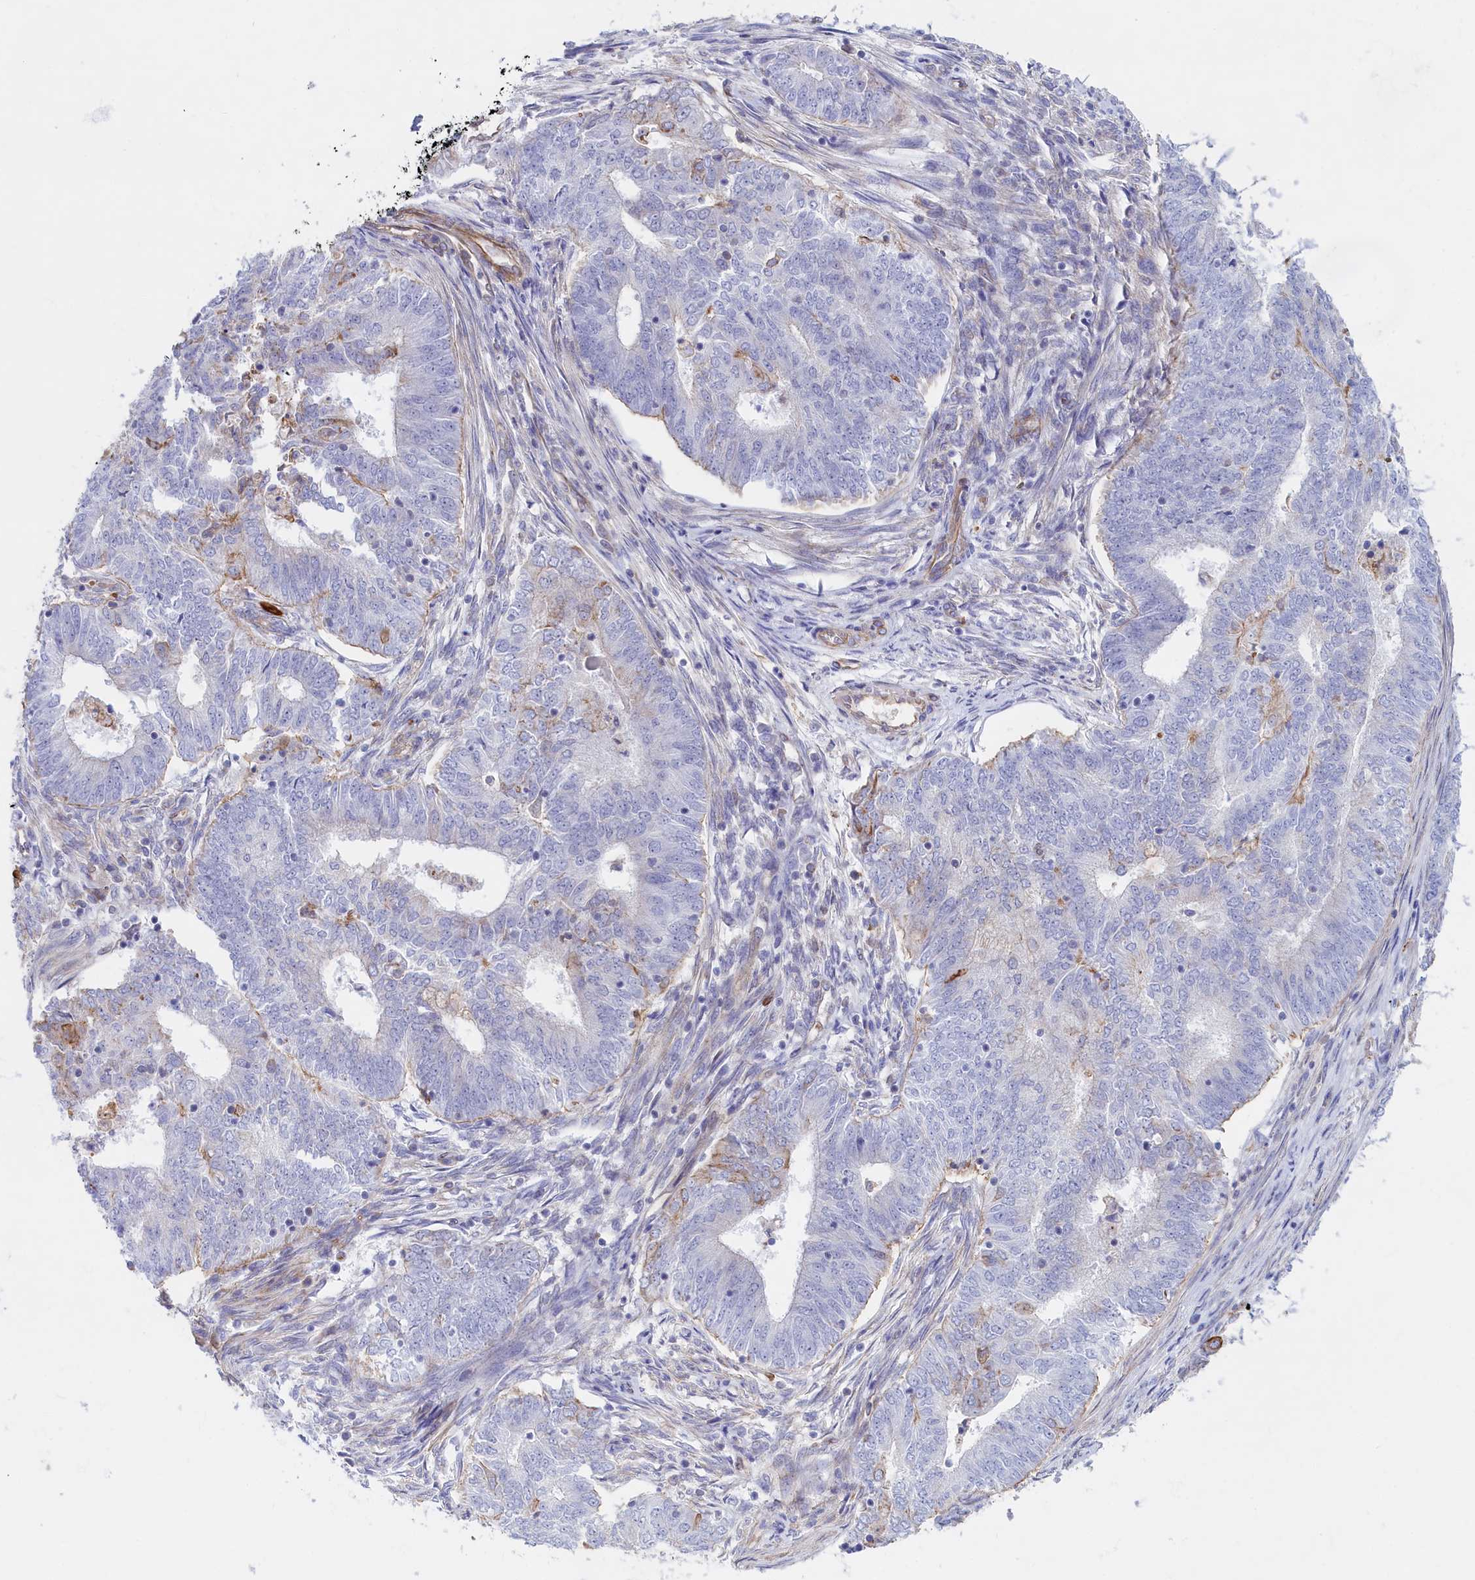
{"staining": {"intensity": "negative", "quantity": "none", "location": "none"}, "tissue": "endometrial cancer", "cell_type": "Tumor cells", "image_type": "cancer", "snomed": [{"axis": "morphology", "description": "Adenocarcinoma, NOS"}, {"axis": "topography", "description": "Endometrium"}], "caption": "An image of human endometrial cancer is negative for staining in tumor cells. (DAB (3,3'-diaminobenzidine) immunohistochemistry, high magnification).", "gene": "ABCC12", "patient": {"sex": "female", "age": 62}}